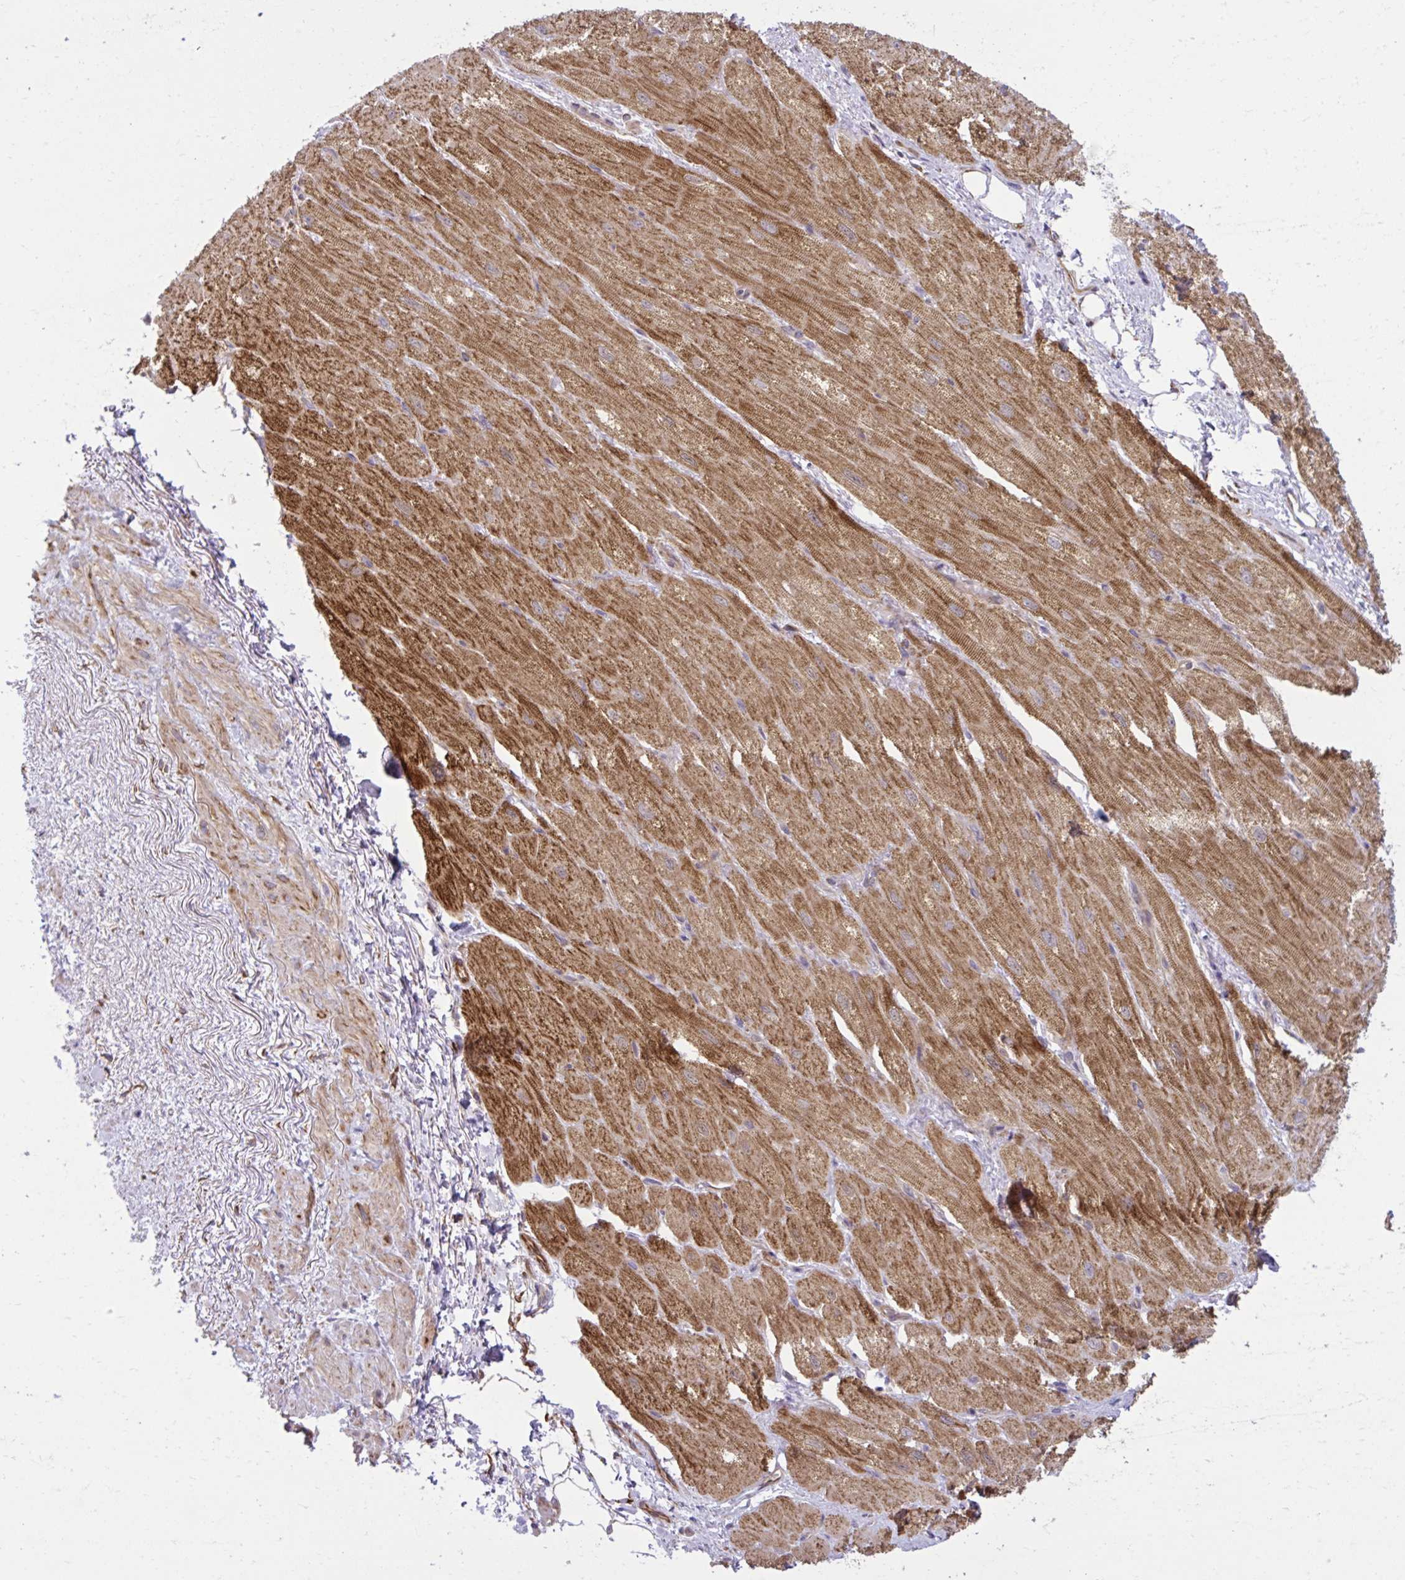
{"staining": {"intensity": "moderate", "quantity": ">75%", "location": "cytoplasmic/membranous"}, "tissue": "heart muscle", "cell_type": "Cardiomyocytes", "image_type": "normal", "snomed": [{"axis": "morphology", "description": "Normal tissue, NOS"}, {"axis": "topography", "description": "Heart"}], "caption": "A brown stain highlights moderate cytoplasmic/membranous staining of a protein in cardiomyocytes of normal human heart muscle. Nuclei are stained in blue.", "gene": "LIMS1", "patient": {"sex": "male", "age": 62}}